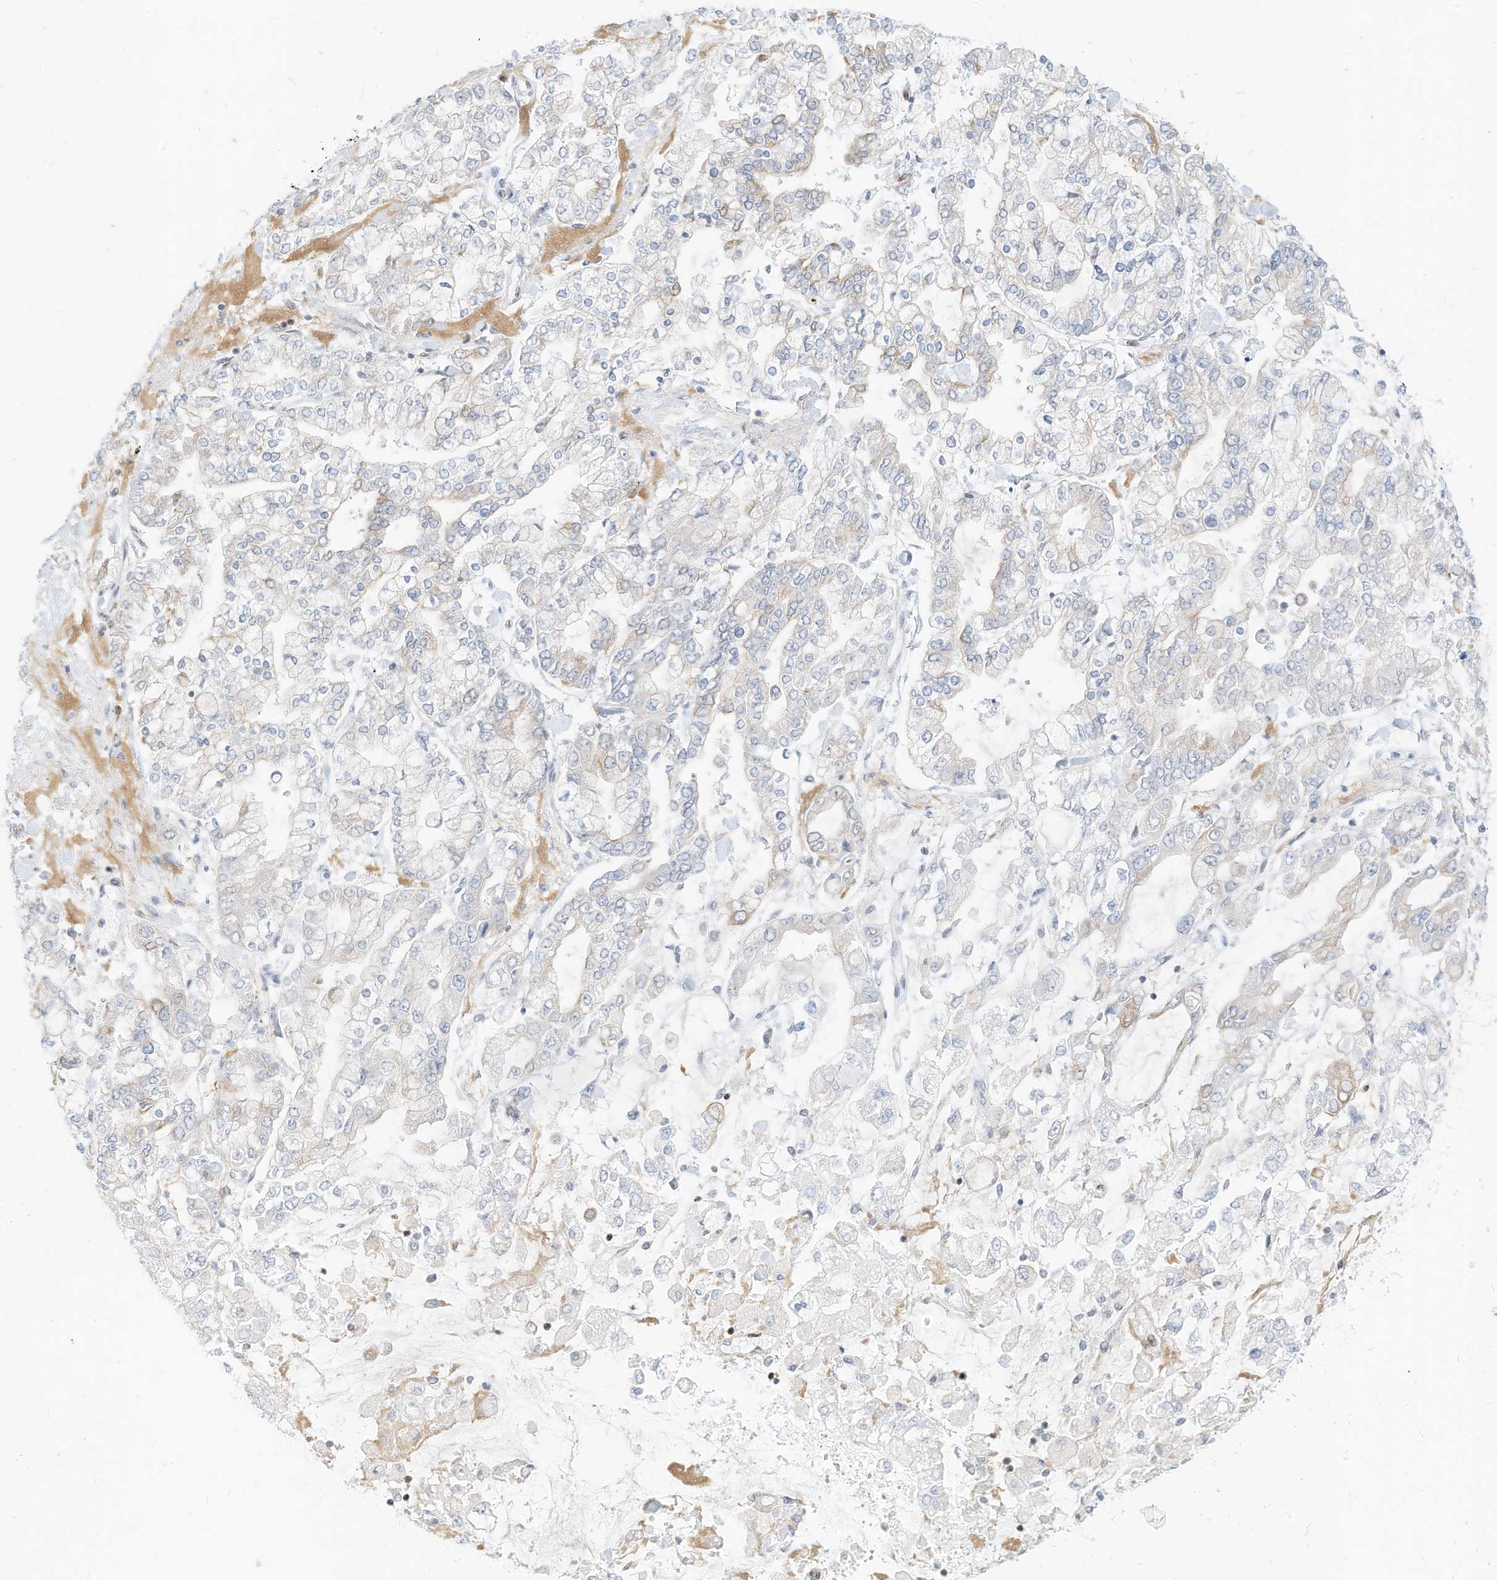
{"staining": {"intensity": "negative", "quantity": "none", "location": "none"}, "tissue": "stomach cancer", "cell_type": "Tumor cells", "image_type": "cancer", "snomed": [{"axis": "morphology", "description": "Normal tissue, NOS"}, {"axis": "morphology", "description": "Adenocarcinoma, NOS"}, {"axis": "topography", "description": "Stomach, upper"}, {"axis": "topography", "description": "Stomach"}], "caption": "Stomach adenocarcinoma was stained to show a protein in brown. There is no significant positivity in tumor cells.", "gene": "SMARCA2", "patient": {"sex": "male", "age": 76}}